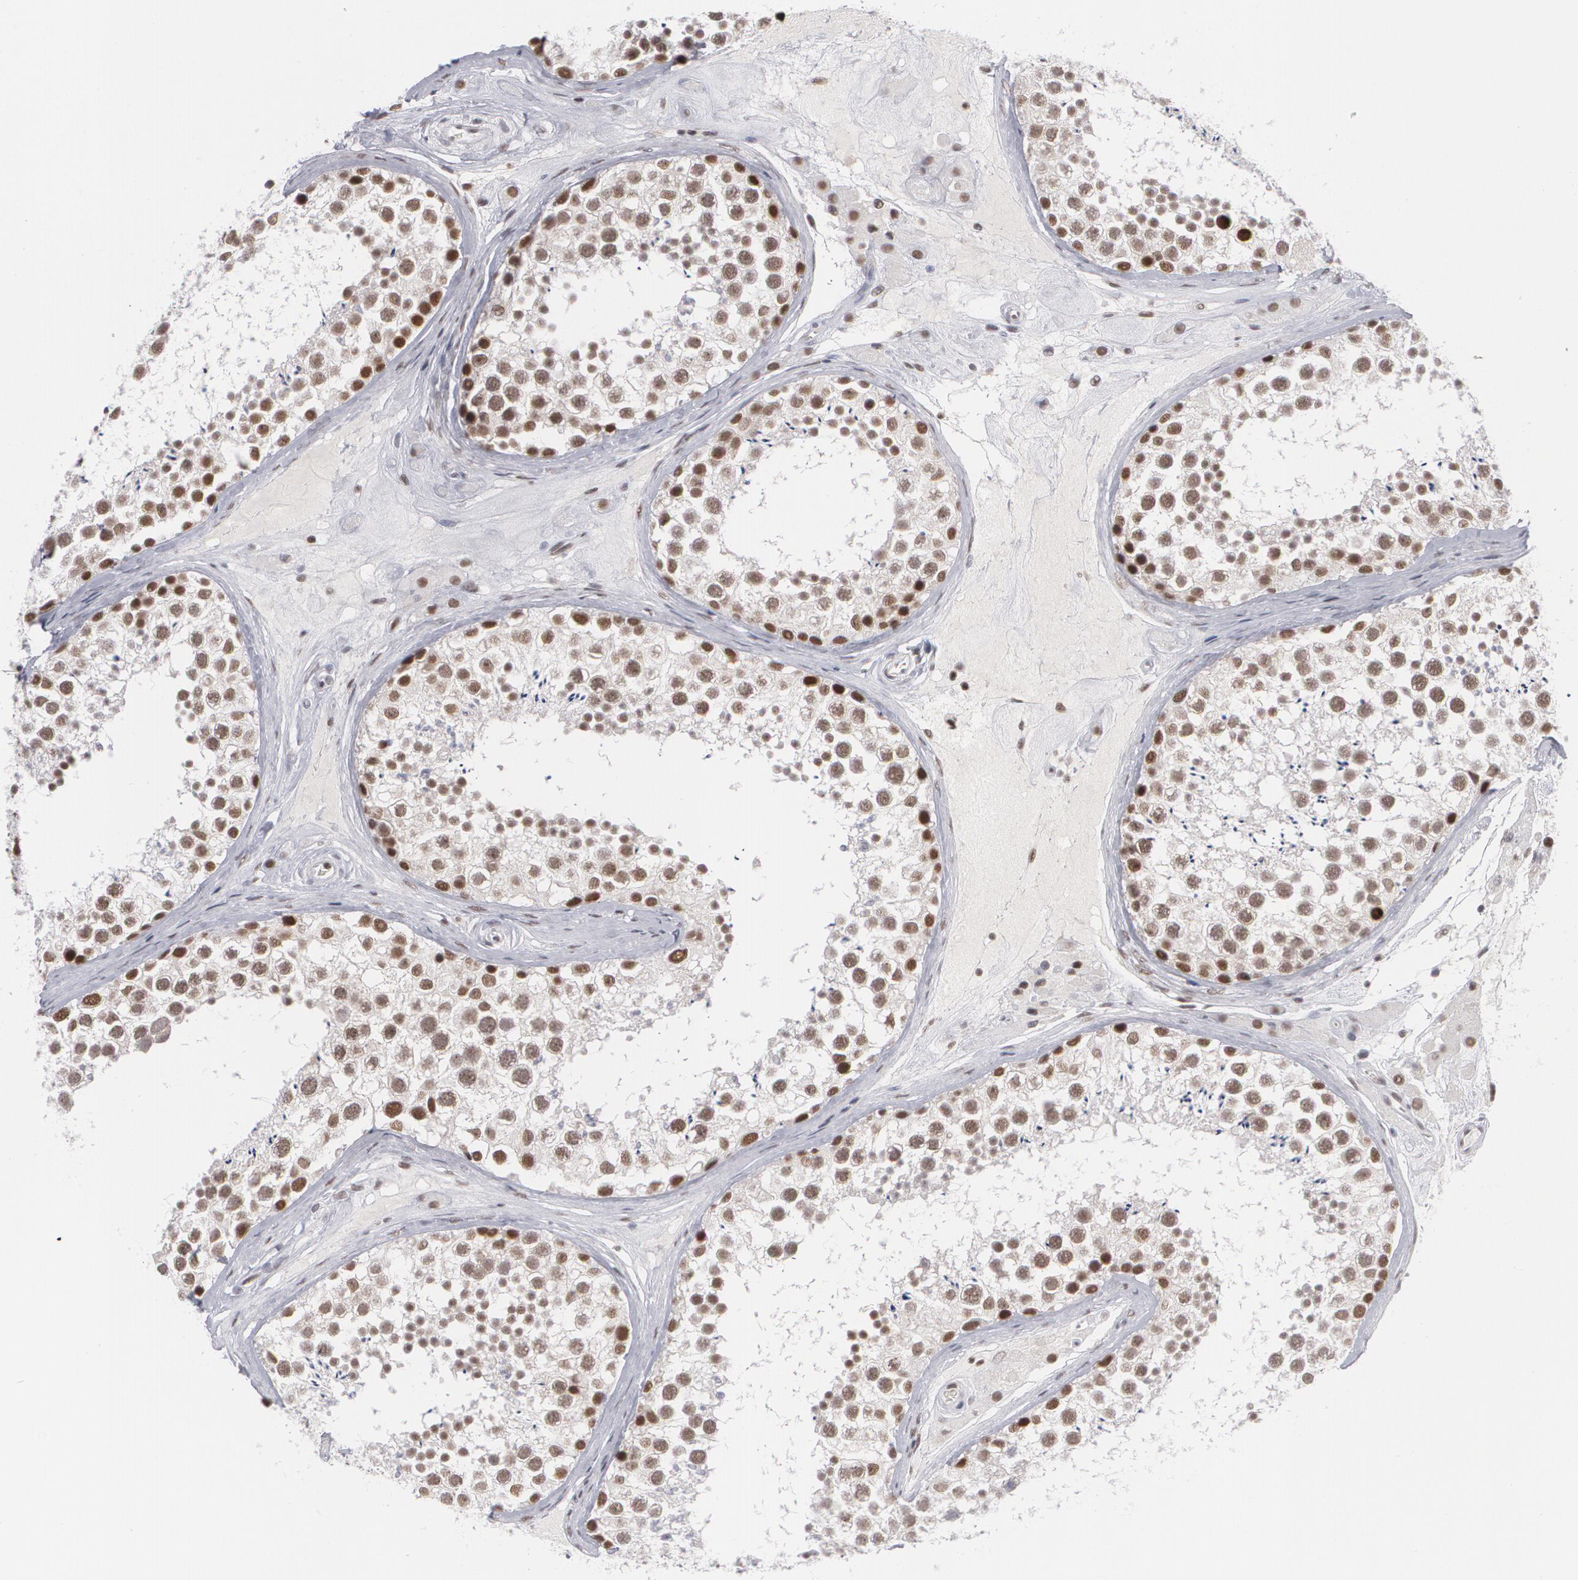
{"staining": {"intensity": "strong", "quantity": ">75%", "location": "nuclear"}, "tissue": "testis", "cell_type": "Cells in seminiferous ducts", "image_type": "normal", "snomed": [{"axis": "morphology", "description": "Normal tissue, NOS"}, {"axis": "topography", "description": "Testis"}], "caption": "IHC of benign testis displays high levels of strong nuclear positivity in about >75% of cells in seminiferous ducts.", "gene": "MCL1", "patient": {"sex": "male", "age": 46}}